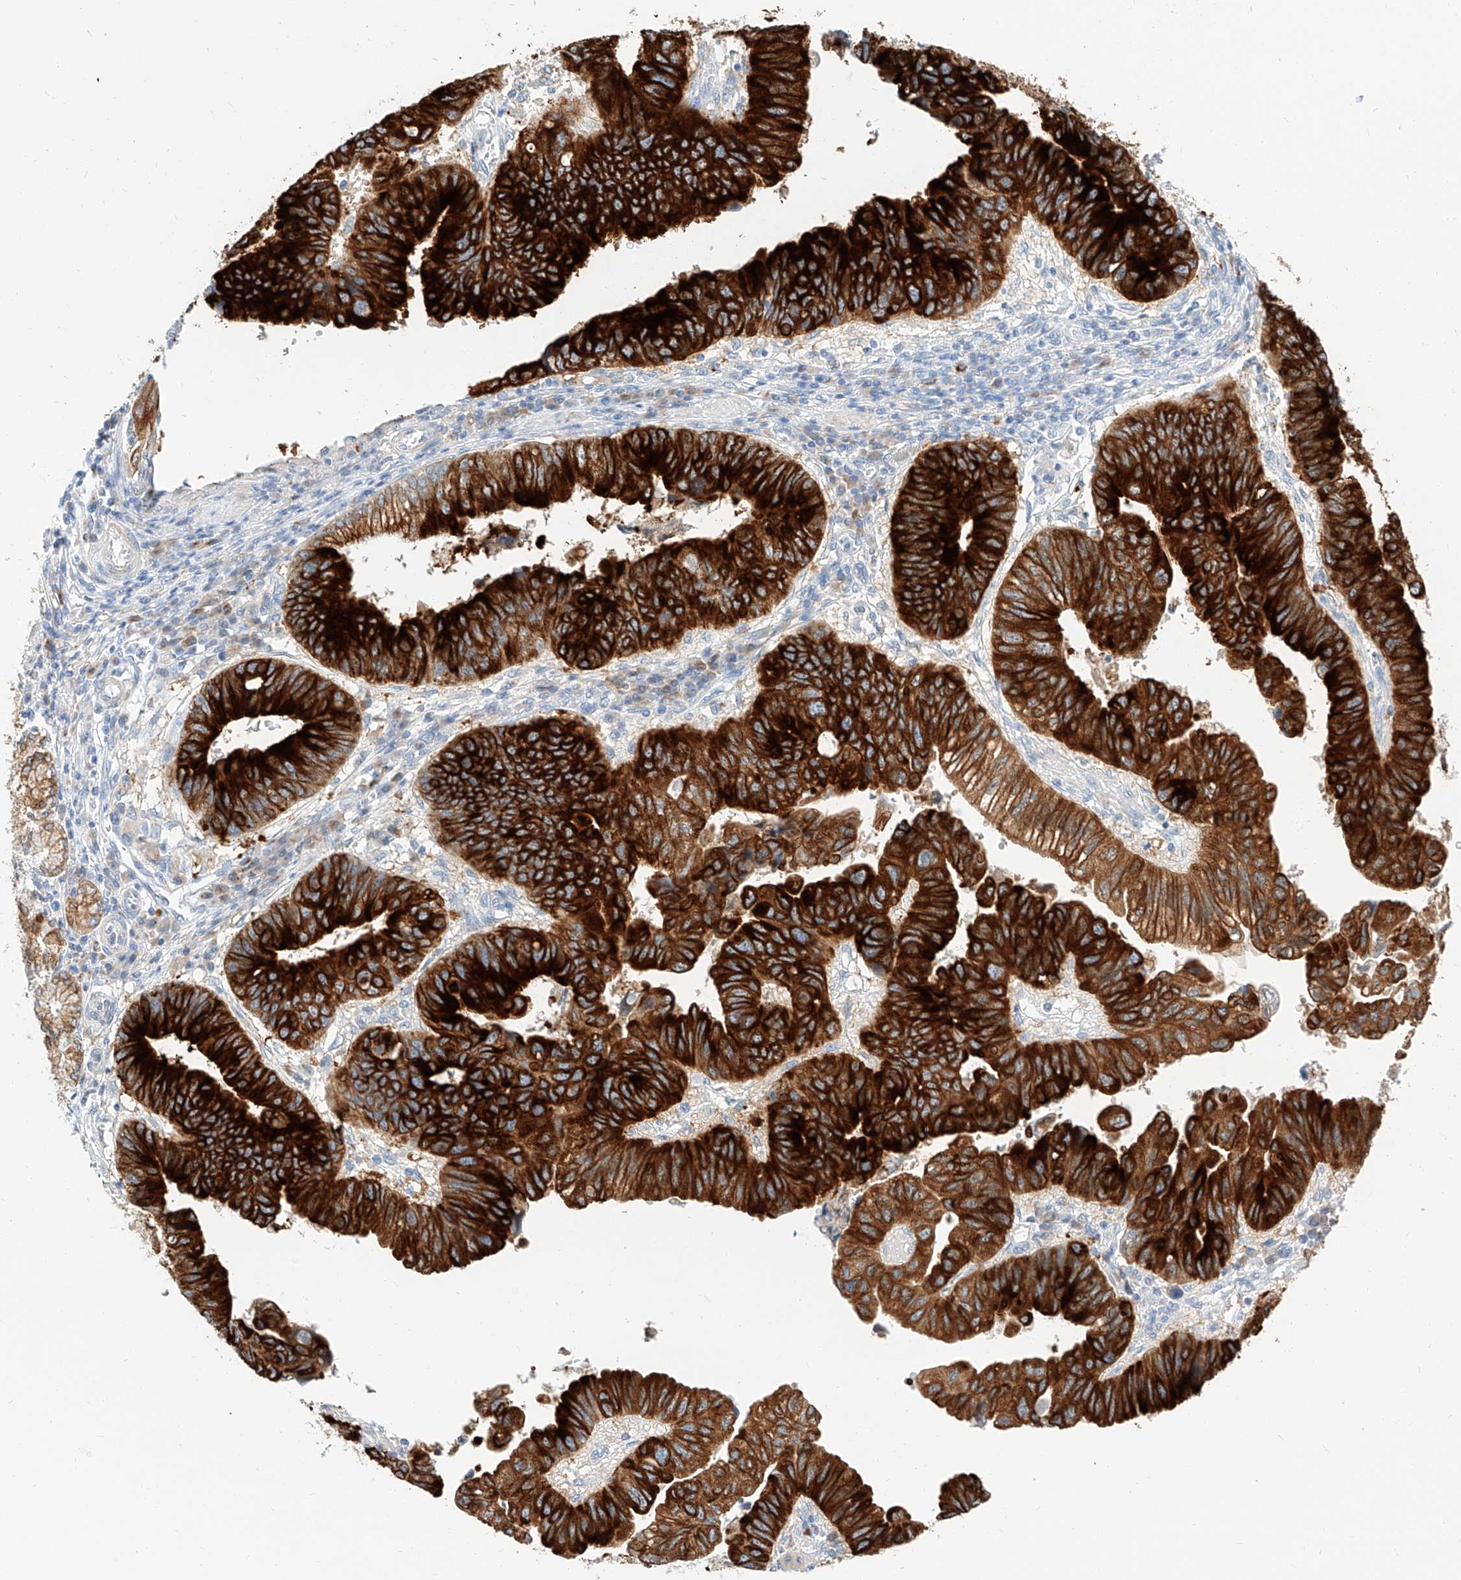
{"staining": {"intensity": "strong", "quantity": ">75%", "location": "cytoplasmic/membranous"}, "tissue": "stomach cancer", "cell_type": "Tumor cells", "image_type": "cancer", "snomed": [{"axis": "morphology", "description": "Adenocarcinoma, NOS"}, {"axis": "topography", "description": "Stomach"}], "caption": "There is high levels of strong cytoplasmic/membranous staining in tumor cells of stomach cancer (adenocarcinoma), as demonstrated by immunohistochemical staining (brown color).", "gene": "MAP7", "patient": {"sex": "male", "age": 59}}